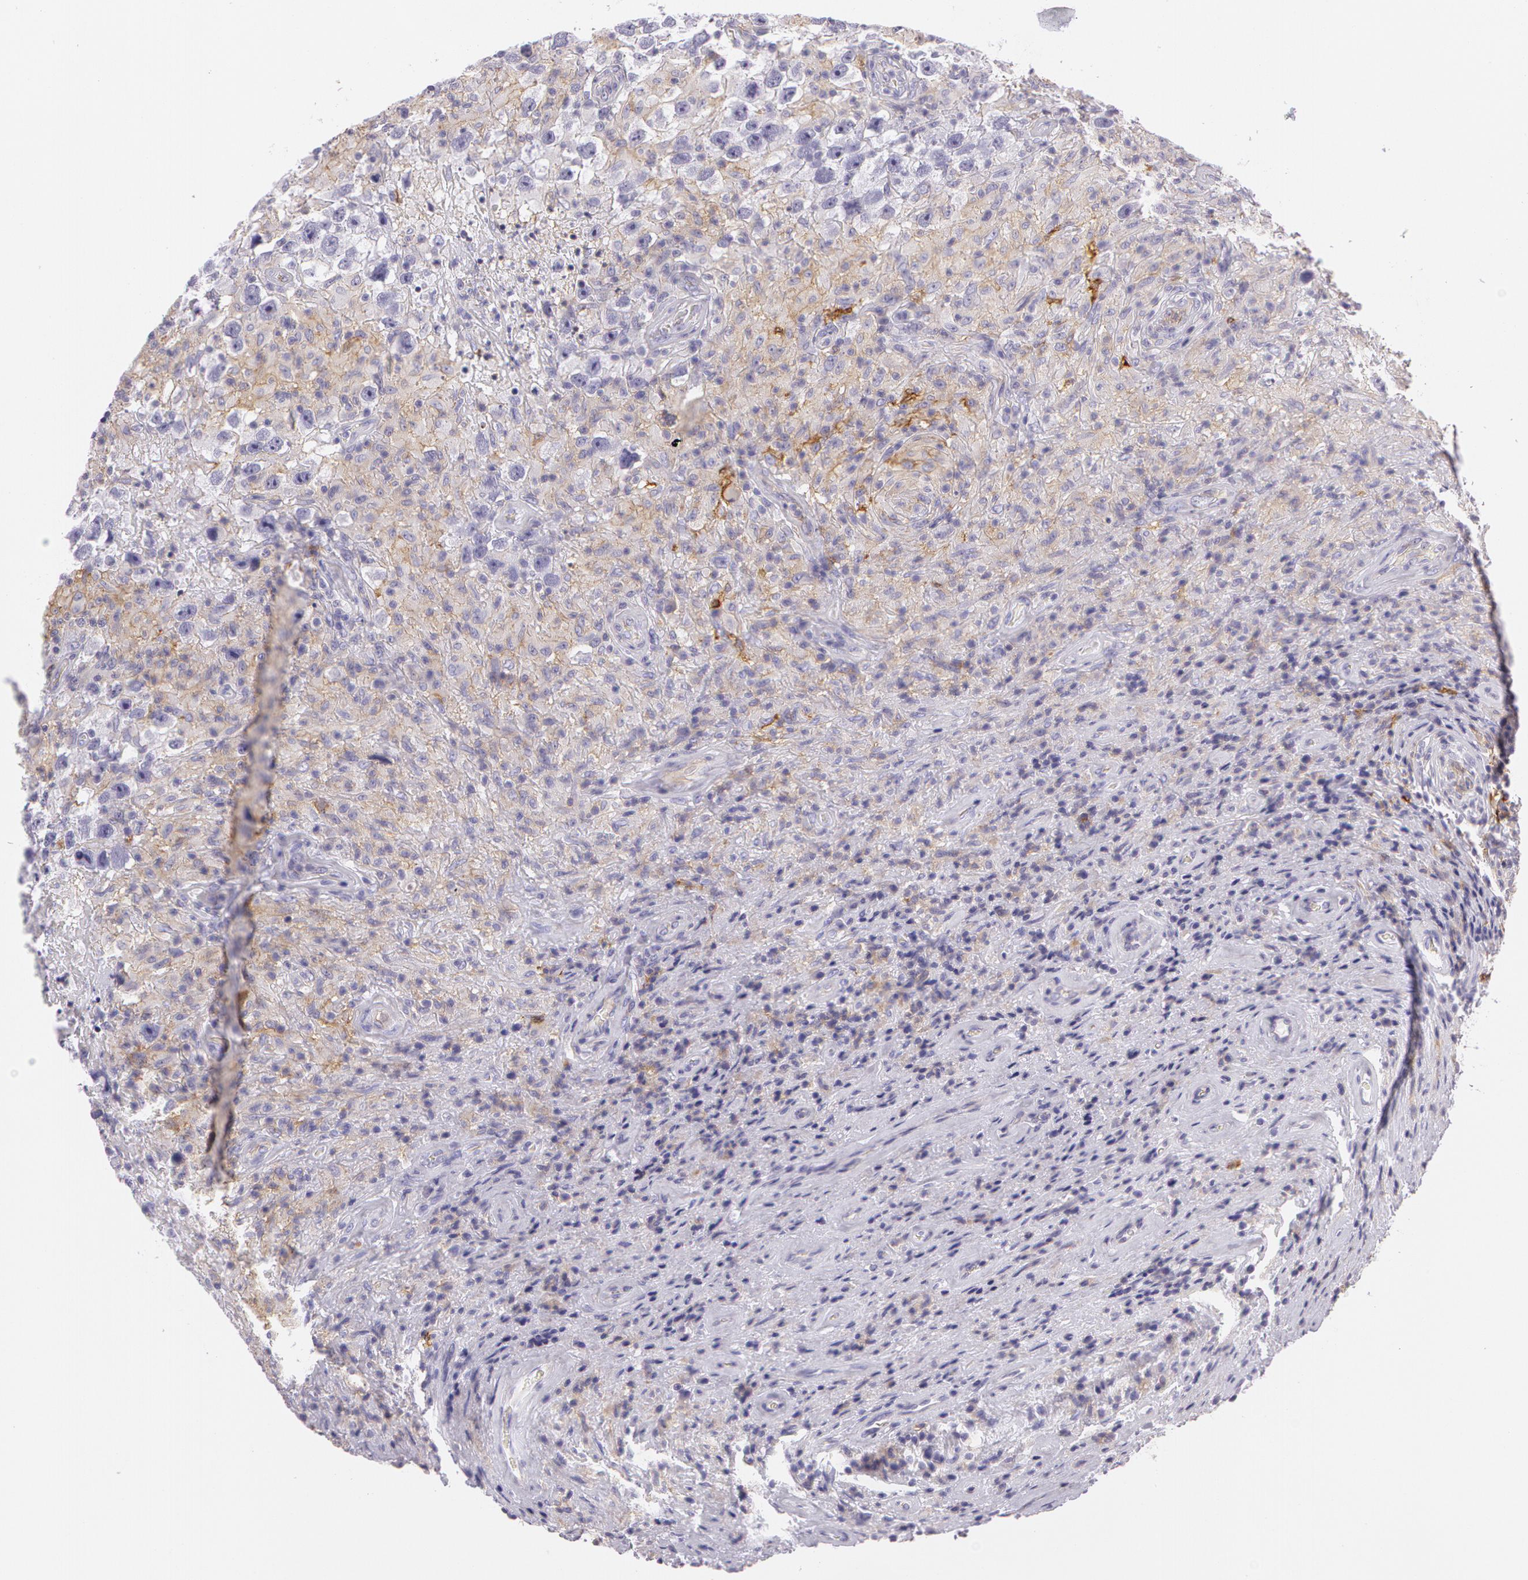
{"staining": {"intensity": "weak", "quantity": "25%-75%", "location": "cytoplasmic/membranous"}, "tissue": "testis cancer", "cell_type": "Tumor cells", "image_type": "cancer", "snomed": [{"axis": "morphology", "description": "Seminoma, NOS"}, {"axis": "topography", "description": "Testis"}], "caption": "Brown immunohistochemical staining in human seminoma (testis) exhibits weak cytoplasmic/membranous staining in approximately 25%-75% of tumor cells. (Stains: DAB in brown, nuclei in blue, Microscopy: brightfield microscopy at high magnification).", "gene": "LY75", "patient": {"sex": "male", "age": 34}}